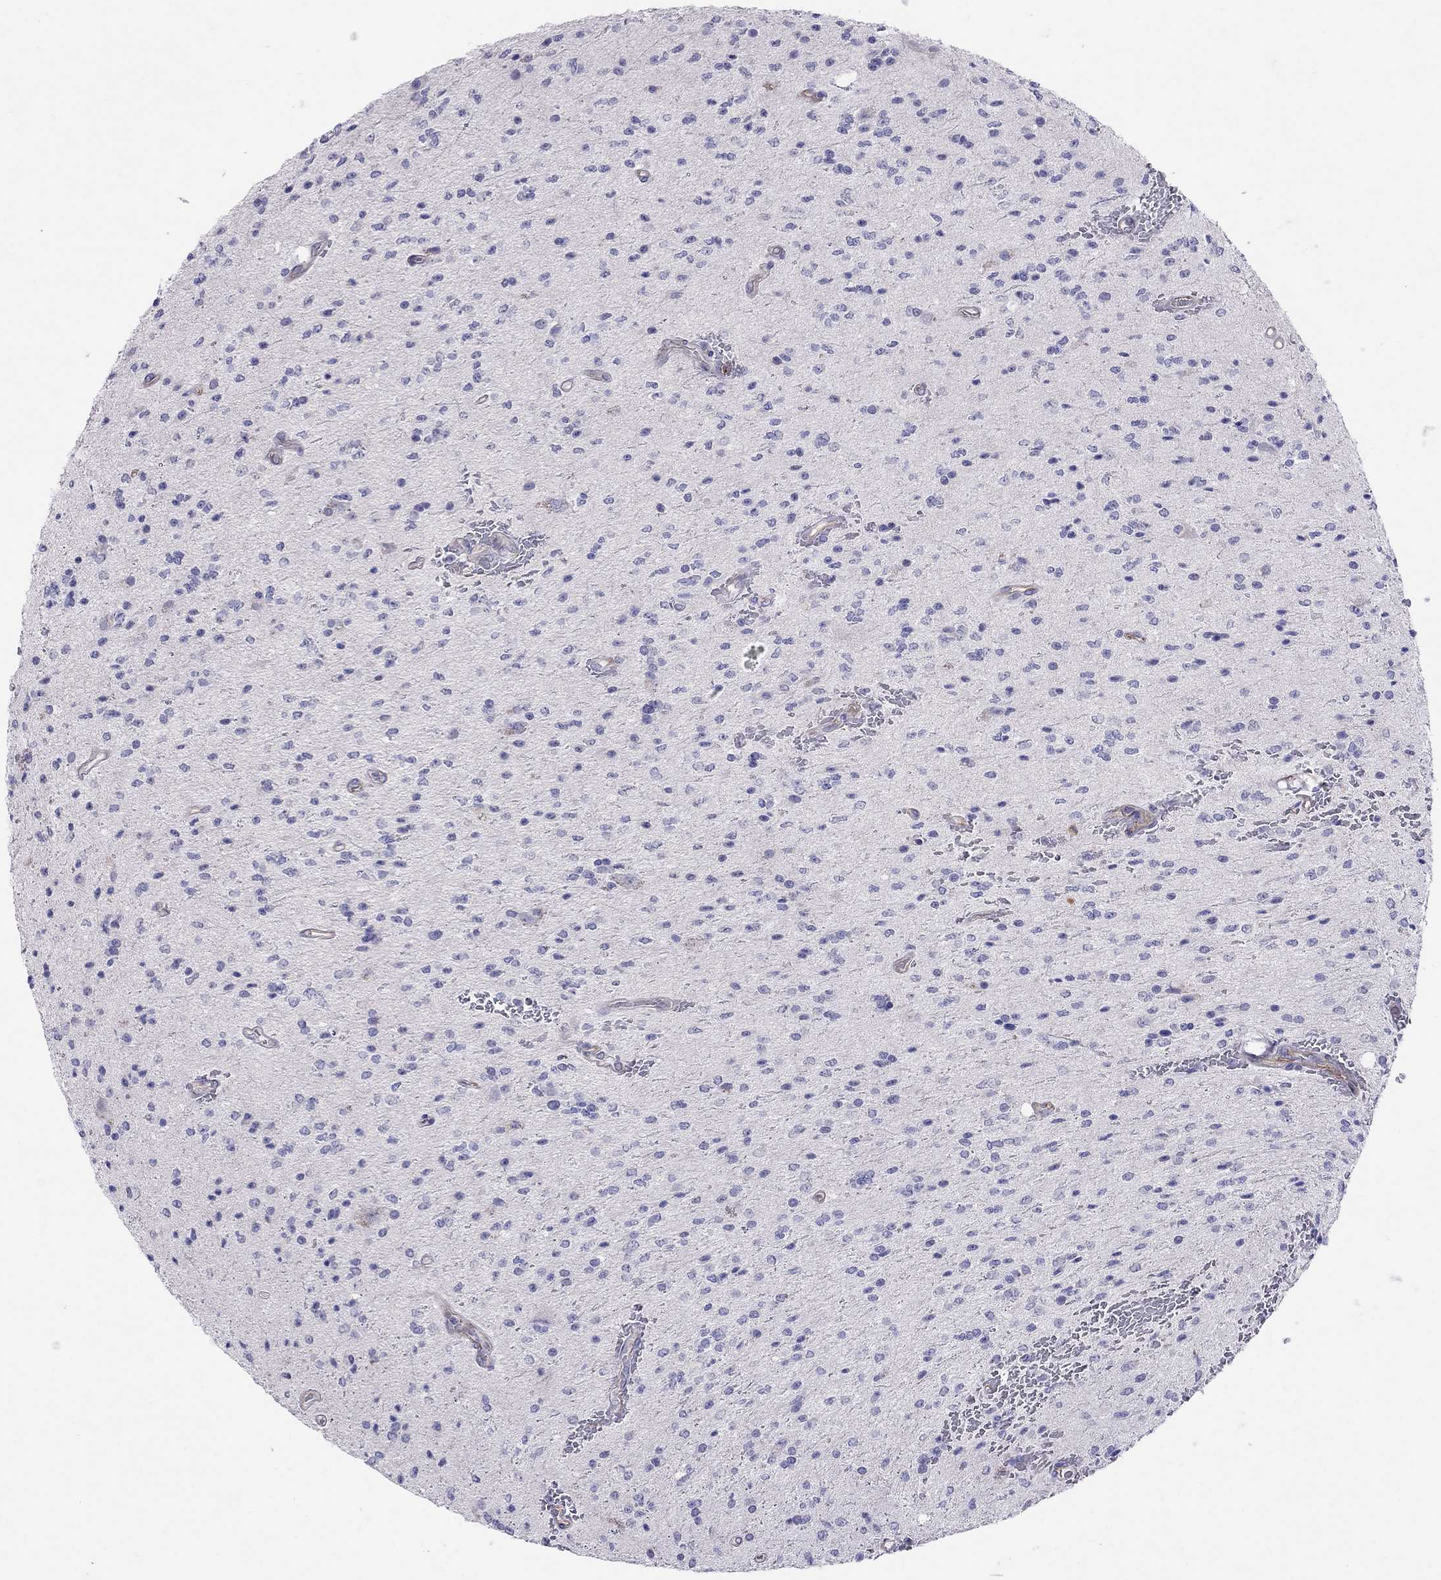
{"staining": {"intensity": "negative", "quantity": "none", "location": "none"}, "tissue": "glioma", "cell_type": "Tumor cells", "image_type": "cancer", "snomed": [{"axis": "morphology", "description": "Glioma, malignant, Low grade"}, {"axis": "topography", "description": "Brain"}], "caption": "This is an immunohistochemistry (IHC) photomicrograph of human malignant low-grade glioma. There is no staining in tumor cells.", "gene": "SPINT4", "patient": {"sex": "male", "age": 67}}